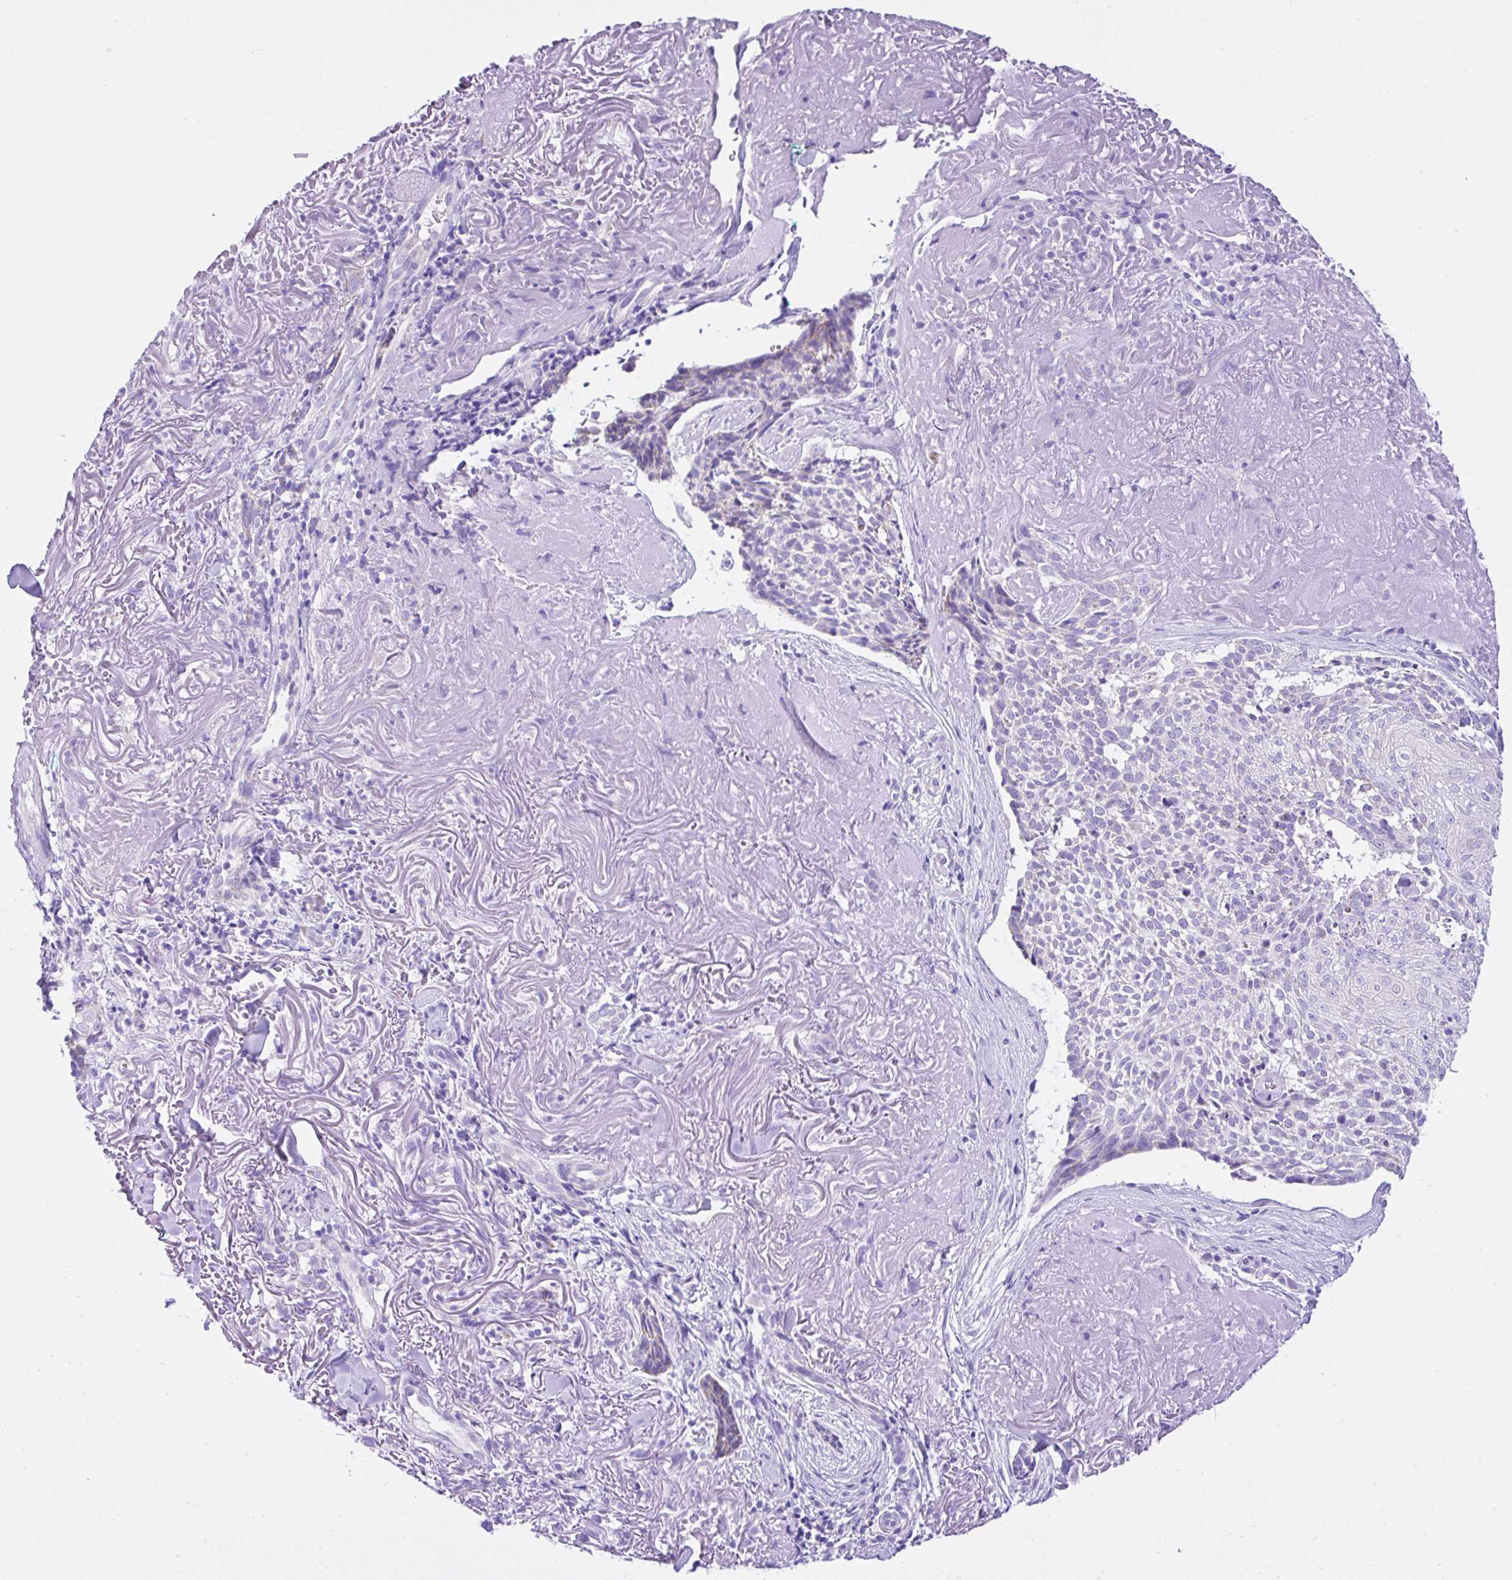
{"staining": {"intensity": "negative", "quantity": "none", "location": "none"}, "tissue": "skin cancer", "cell_type": "Tumor cells", "image_type": "cancer", "snomed": [{"axis": "morphology", "description": "Basal cell carcinoma"}, {"axis": "topography", "description": "Skin"}, {"axis": "topography", "description": "Skin of face"}], "caption": "Basal cell carcinoma (skin) stained for a protein using immunohistochemistry displays no staining tumor cells.", "gene": "SLC13A1", "patient": {"sex": "female", "age": 95}}